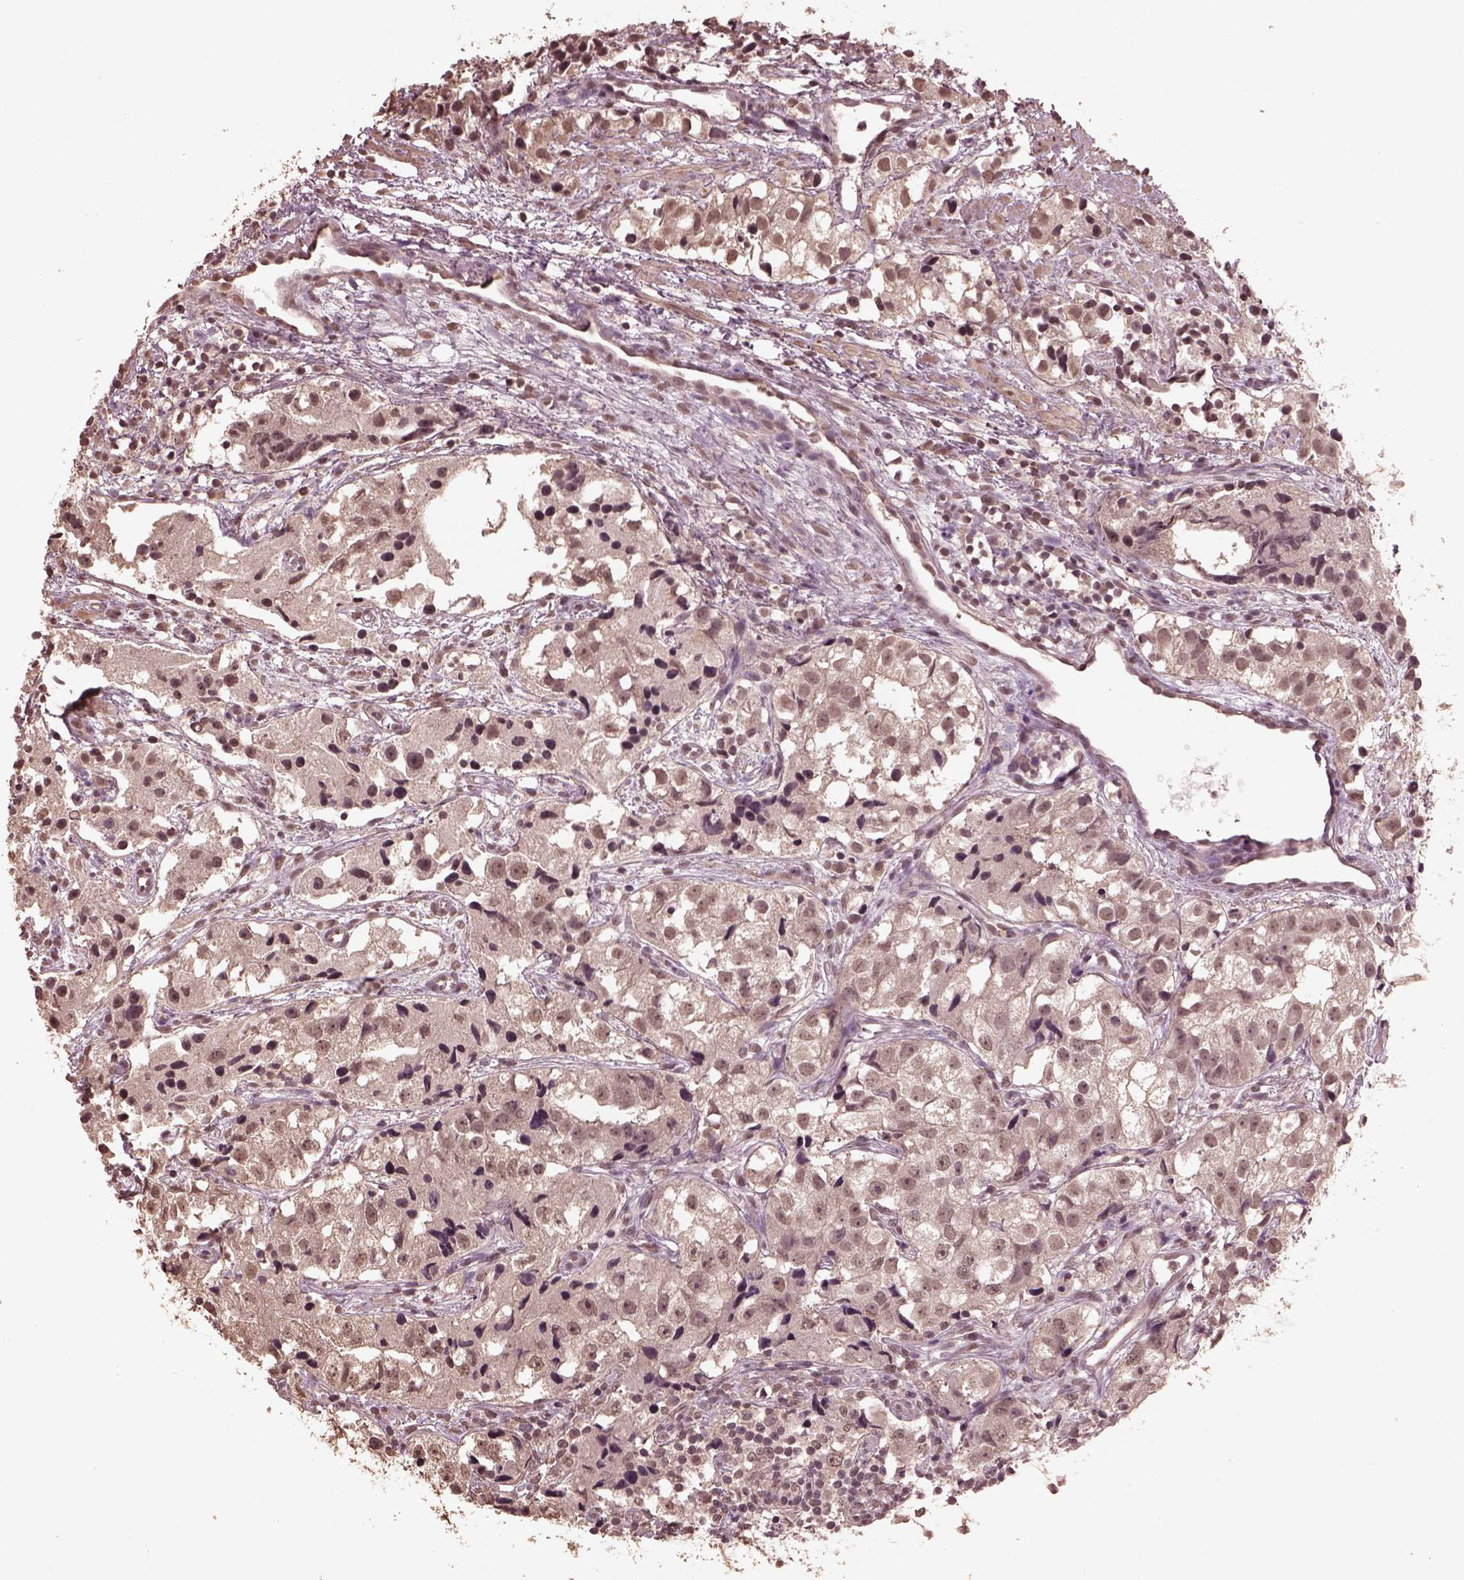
{"staining": {"intensity": "weak", "quantity": "25%-75%", "location": "nuclear"}, "tissue": "prostate cancer", "cell_type": "Tumor cells", "image_type": "cancer", "snomed": [{"axis": "morphology", "description": "Adenocarcinoma, High grade"}, {"axis": "topography", "description": "Prostate"}], "caption": "Protein expression analysis of human prostate cancer (high-grade adenocarcinoma) reveals weak nuclear positivity in approximately 25%-75% of tumor cells.", "gene": "CPT1C", "patient": {"sex": "male", "age": 68}}